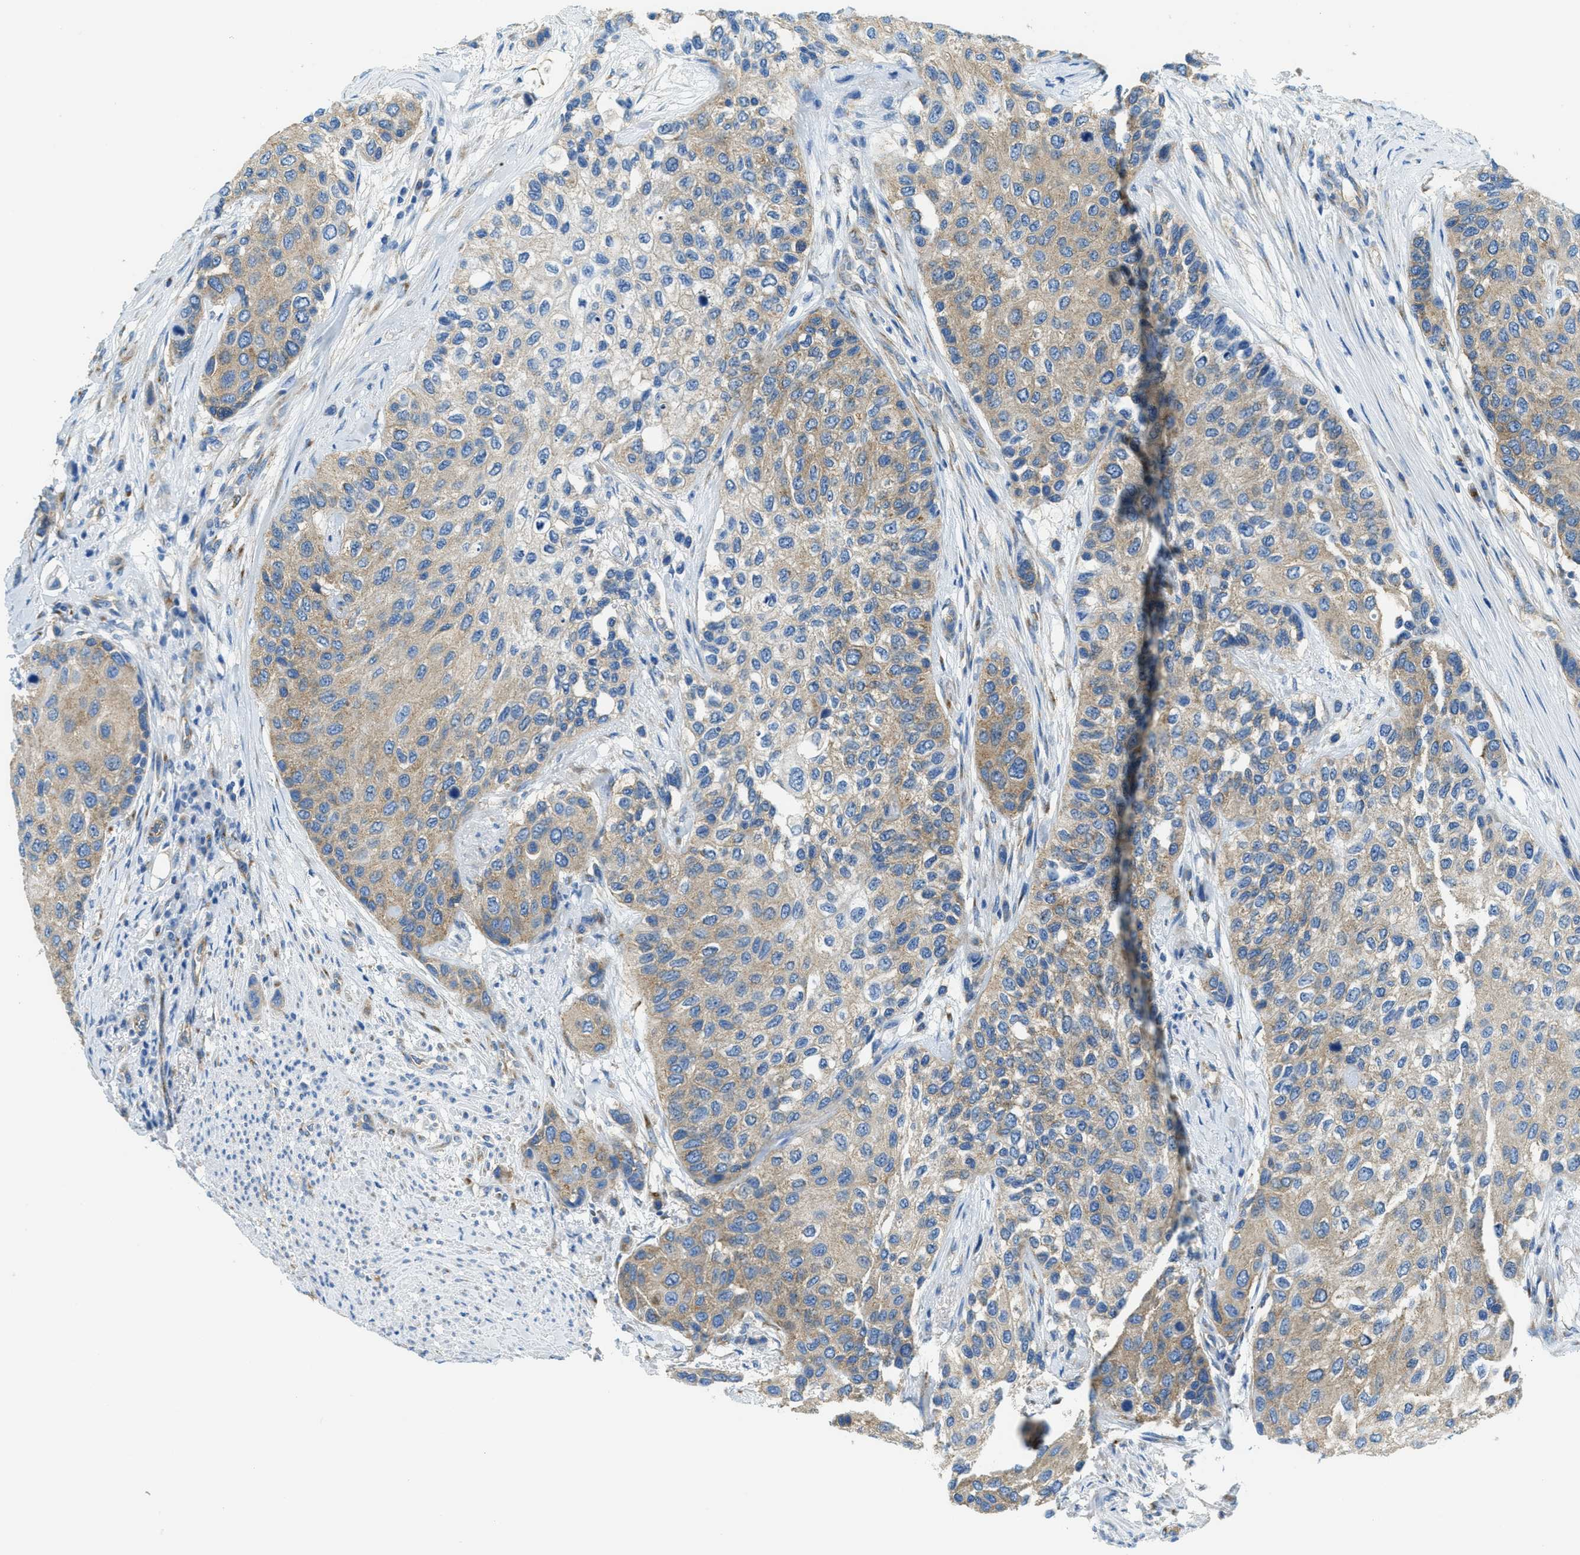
{"staining": {"intensity": "moderate", "quantity": ">75%", "location": "cytoplasmic/membranous"}, "tissue": "urothelial cancer", "cell_type": "Tumor cells", "image_type": "cancer", "snomed": [{"axis": "morphology", "description": "Urothelial carcinoma, High grade"}, {"axis": "topography", "description": "Urinary bladder"}], "caption": "Immunohistochemical staining of high-grade urothelial carcinoma reveals medium levels of moderate cytoplasmic/membranous expression in approximately >75% of tumor cells.", "gene": "AP2B1", "patient": {"sex": "female", "age": 56}}